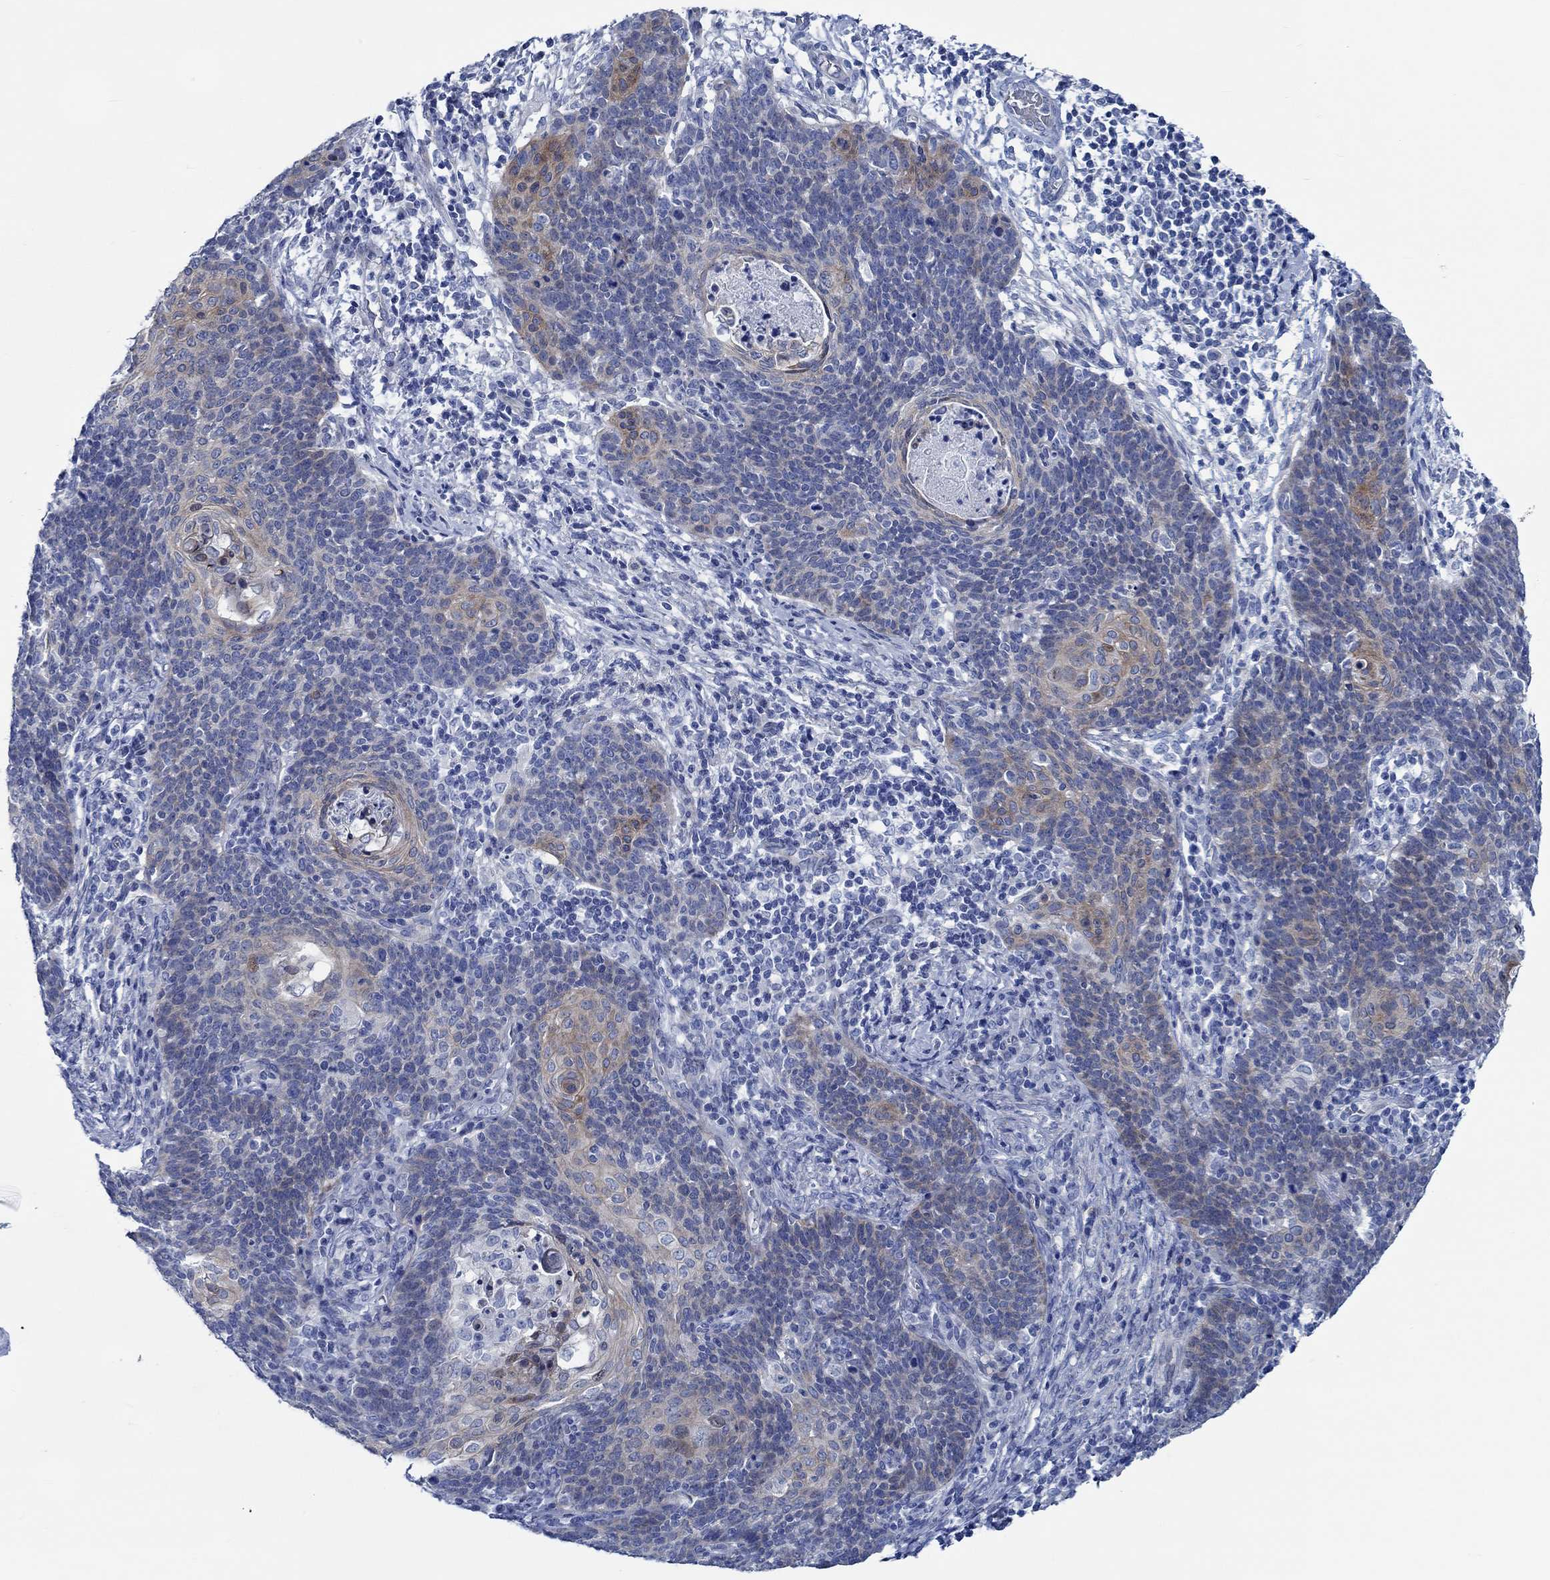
{"staining": {"intensity": "weak", "quantity": "<25%", "location": "cytoplasmic/membranous"}, "tissue": "cervical cancer", "cell_type": "Tumor cells", "image_type": "cancer", "snomed": [{"axis": "morphology", "description": "Squamous cell carcinoma, NOS"}, {"axis": "topography", "description": "Cervix"}], "caption": "This is an immunohistochemistry (IHC) histopathology image of human cervical cancer (squamous cell carcinoma). There is no expression in tumor cells.", "gene": "SVEP1", "patient": {"sex": "female", "age": 39}}